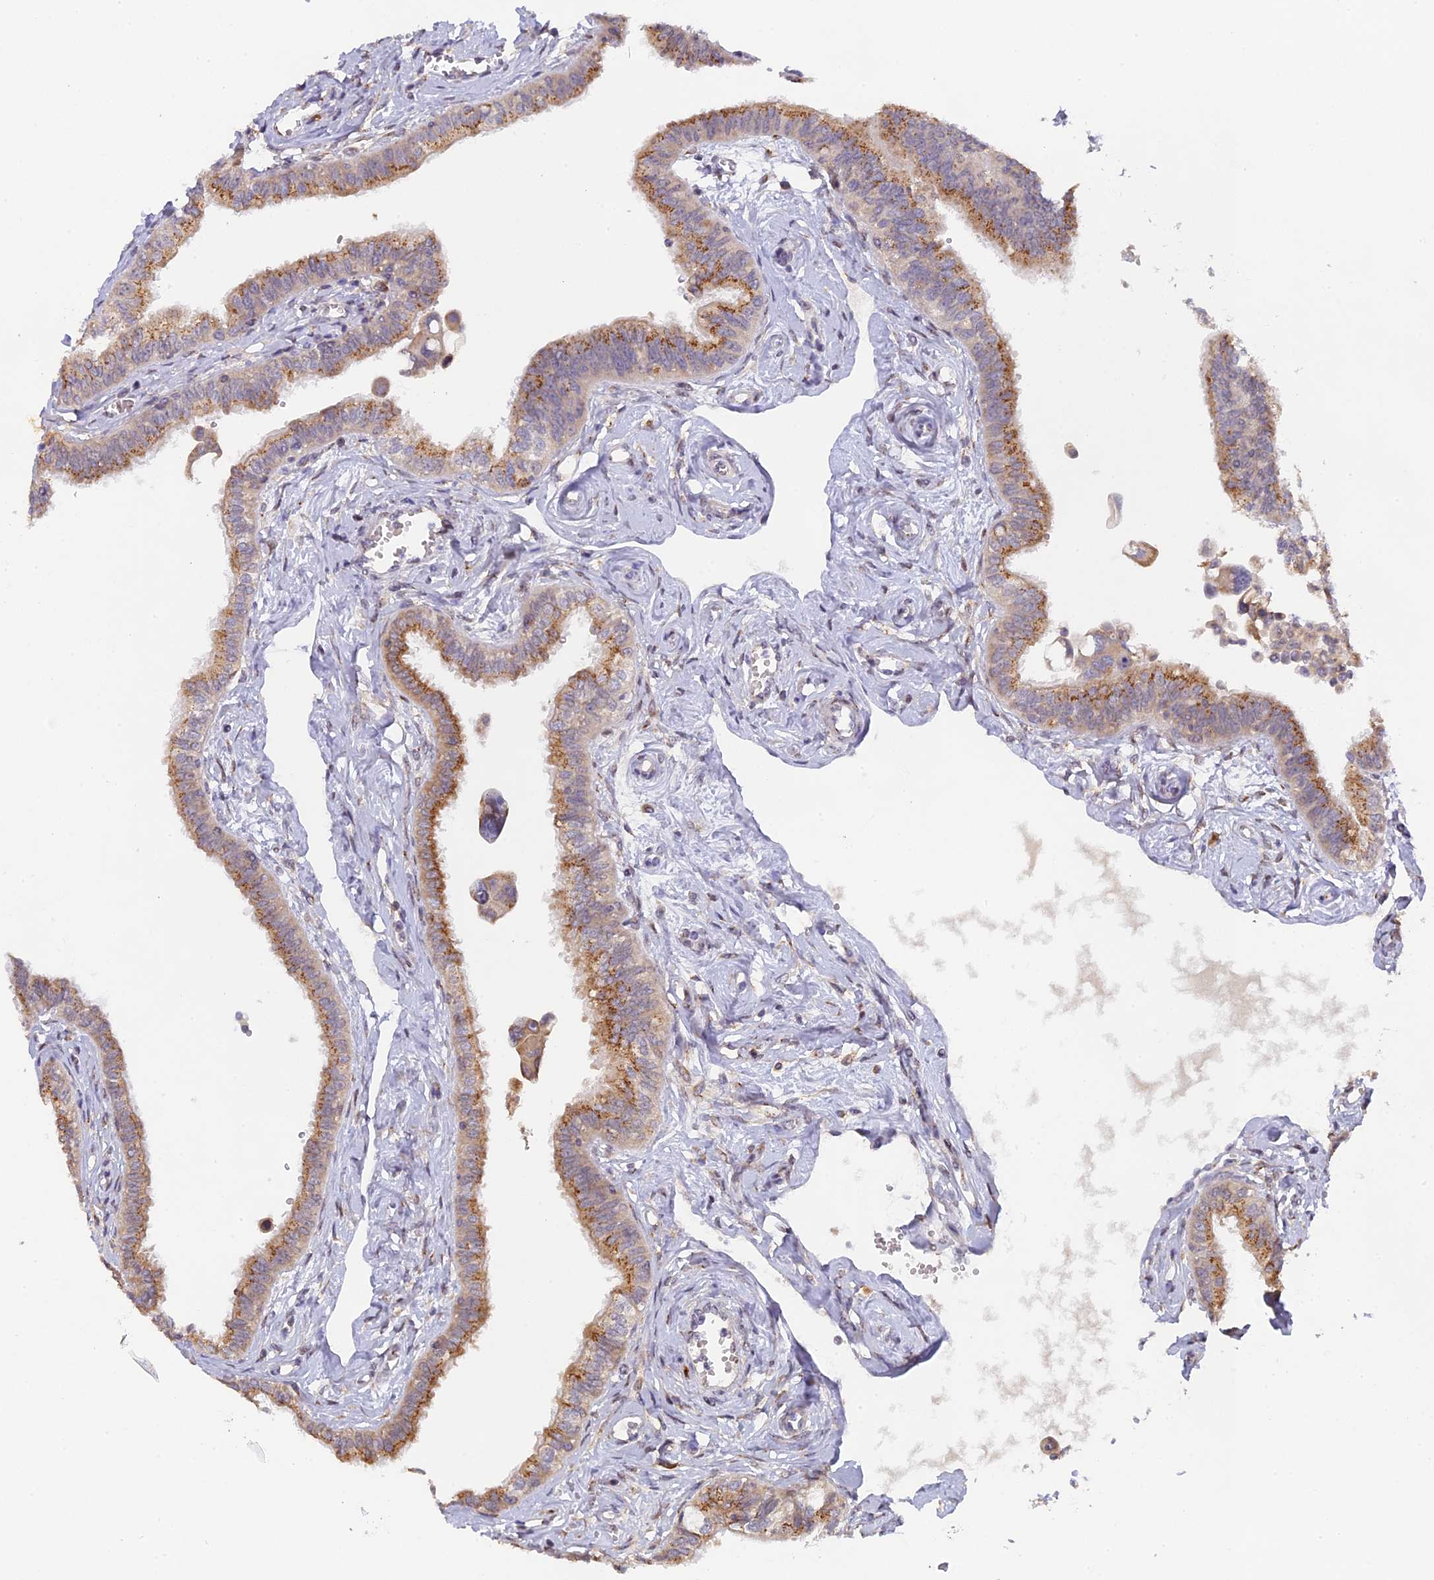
{"staining": {"intensity": "strong", "quantity": ">75%", "location": "cytoplasmic/membranous"}, "tissue": "fallopian tube", "cell_type": "Glandular cells", "image_type": "normal", "snomed": [{"axis": "morphology", "description": "Normal tissue, NOS"}, {"axis": "morphology", "description": "Carcinoma, NOS"}, {"axis": "topography", "description": "Fallopian tube"}, {"axis": "topography", "description": "Ovary"}], "caption": "This photomicrograph reveals immunohistochemistry (IHC) staining of benign fallopian tube, with high strong cytoplasmic/membranous staining in about >75% of glandular cells.", "gene": "SNX17", "patient": {"sex": "female", "age": 59}}